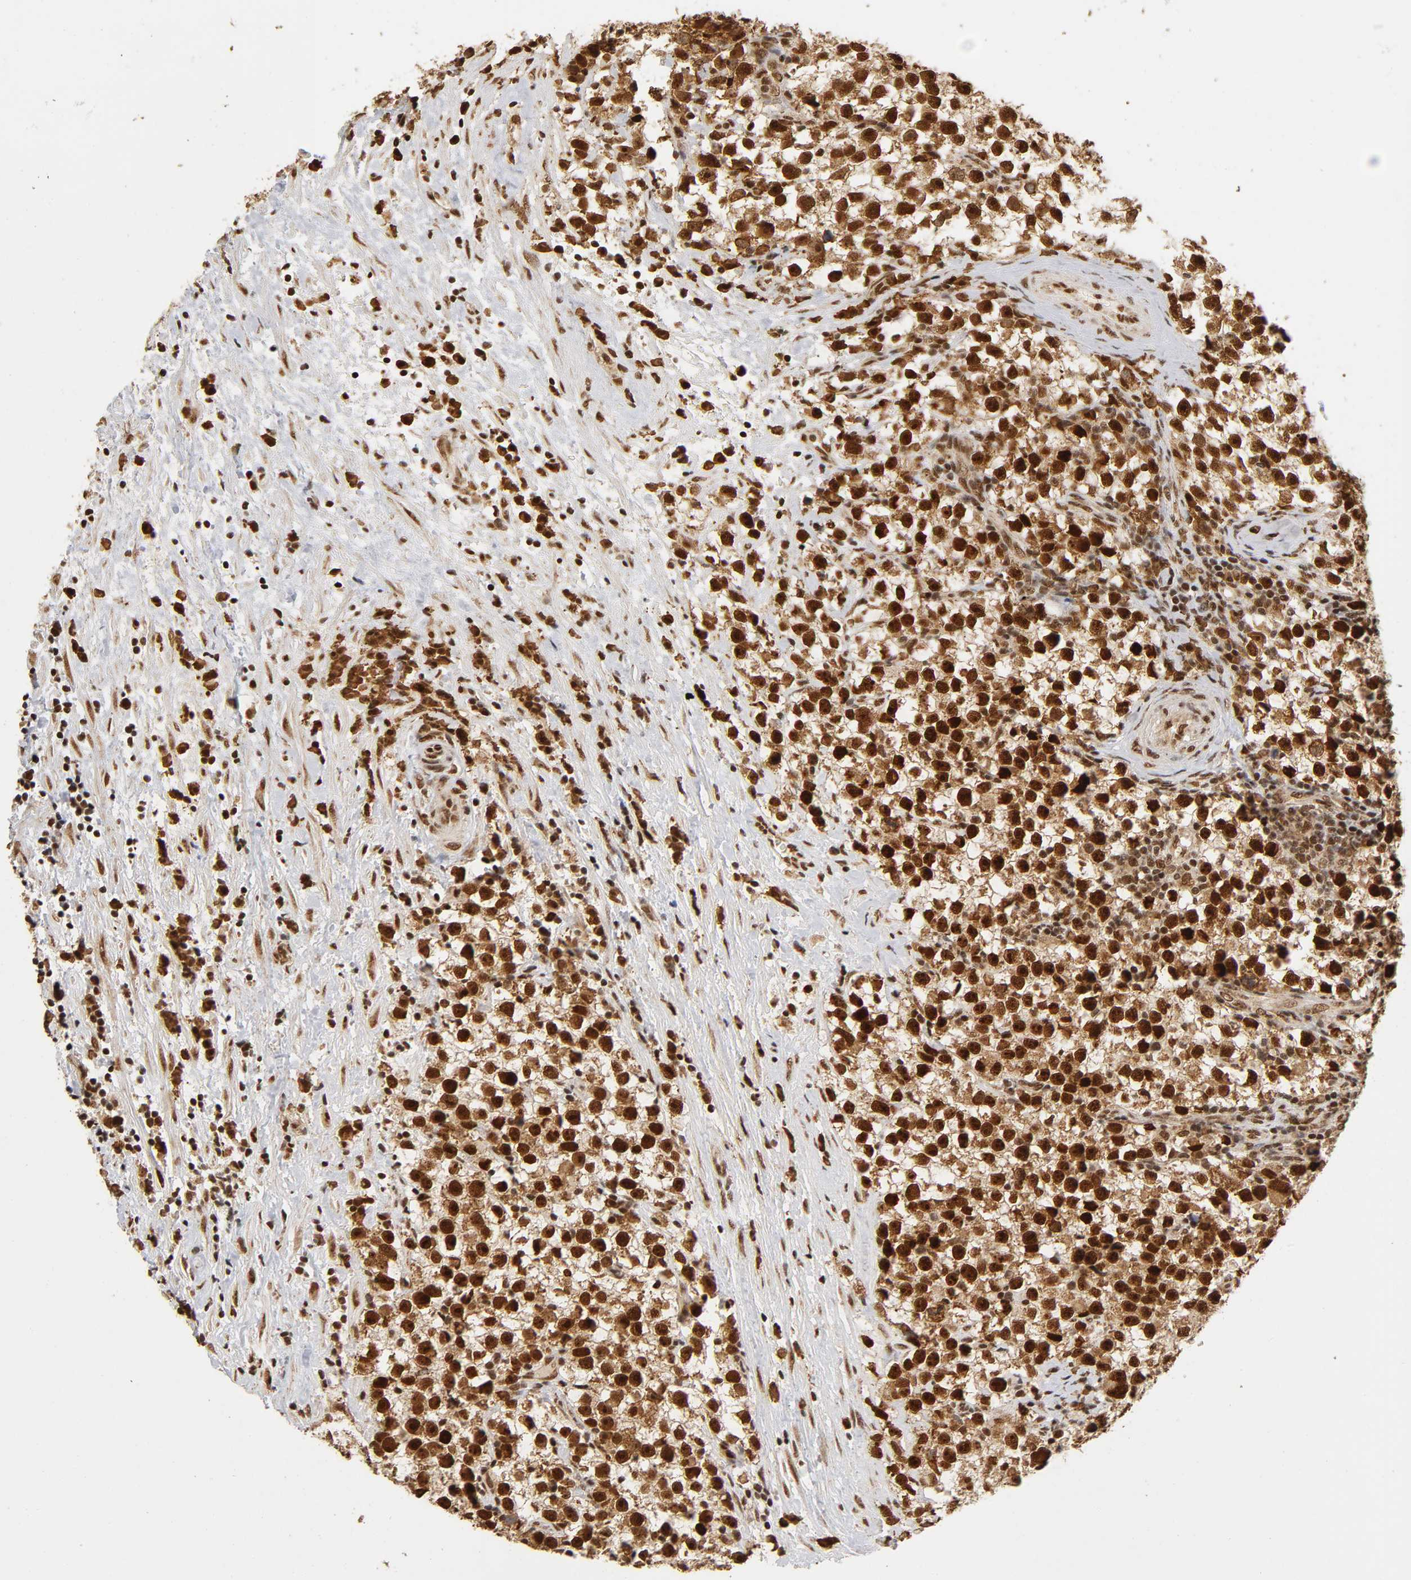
{"staining": {"intensity": "strong", "quantity": ">75%", "location": "cytoplasmic/membranous,nuclear"}, "tissue": "testis cancer", "cell_type": "Tumor cells", "image_type": "cancer", "snomed": [{"axis": "morphology", "description": "Seminoma, NOS"}, {"axis": "topography", "description": "Testis"}], "caption": "Seminoma (testis) stained for a protein (brown) shows strong cytoplasmic/membranous and nuclear positive staining in about >75% of tumor cells.", "gene": "RNF122", "patient": {"sex": "male", "age": 33}}